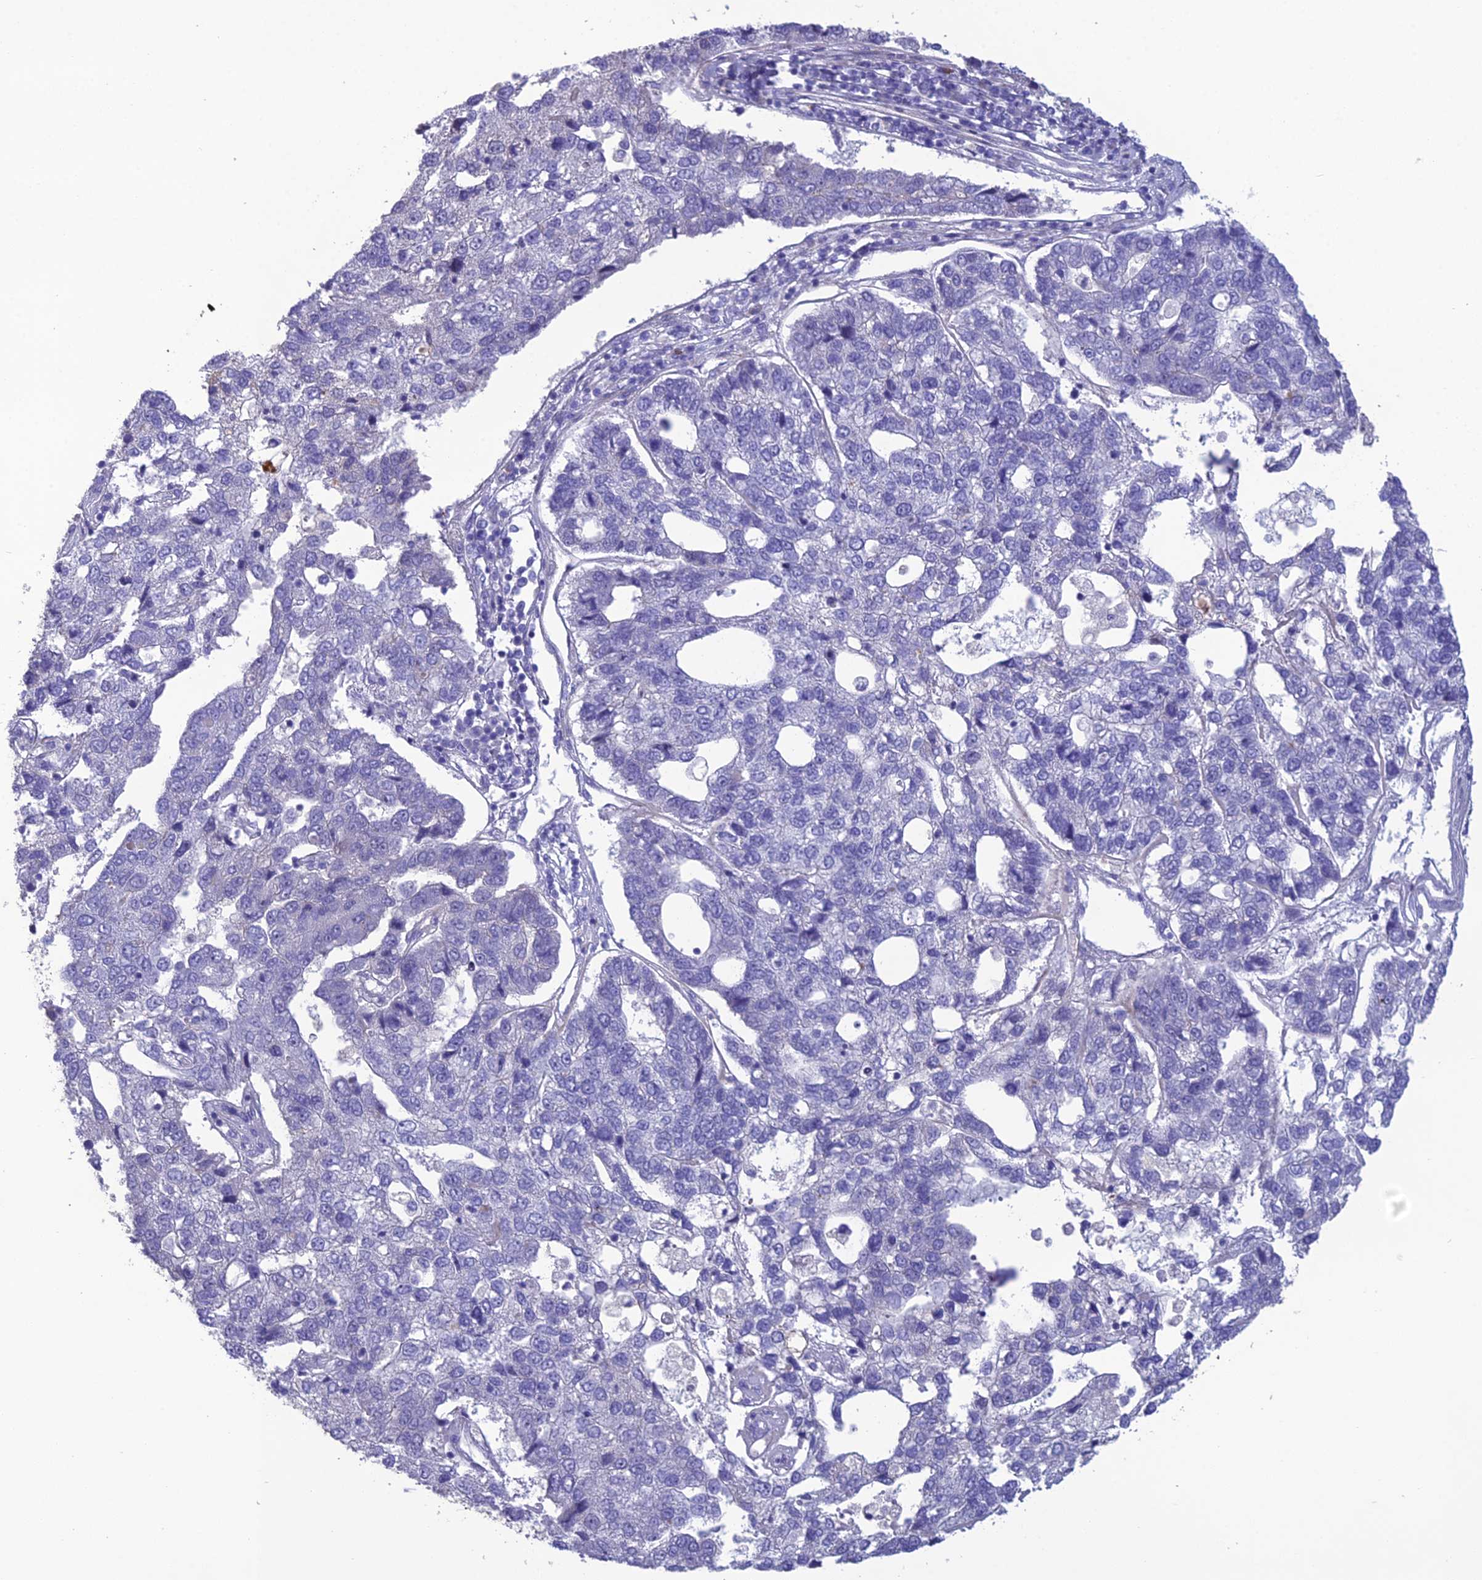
{"staining": {"intensity": "negative", "quantity": "none", "location": "none"}, "tissue": "pancreatic cancer", "cell_type": "Tumor cells", "image_type": "cancer", "snomed": [{"axis": "morphology", "description": "Adenocarcinoma, NOS"}, {"axis": "topography", "description": "Pancreas"}], "caption": "Pancreatic adenocarcinoma was stained to show a protein in brown. There is no significant staining in tumor cells.", "gene": "OR56B1", "patient": {"sex": "female", "age": 61}}